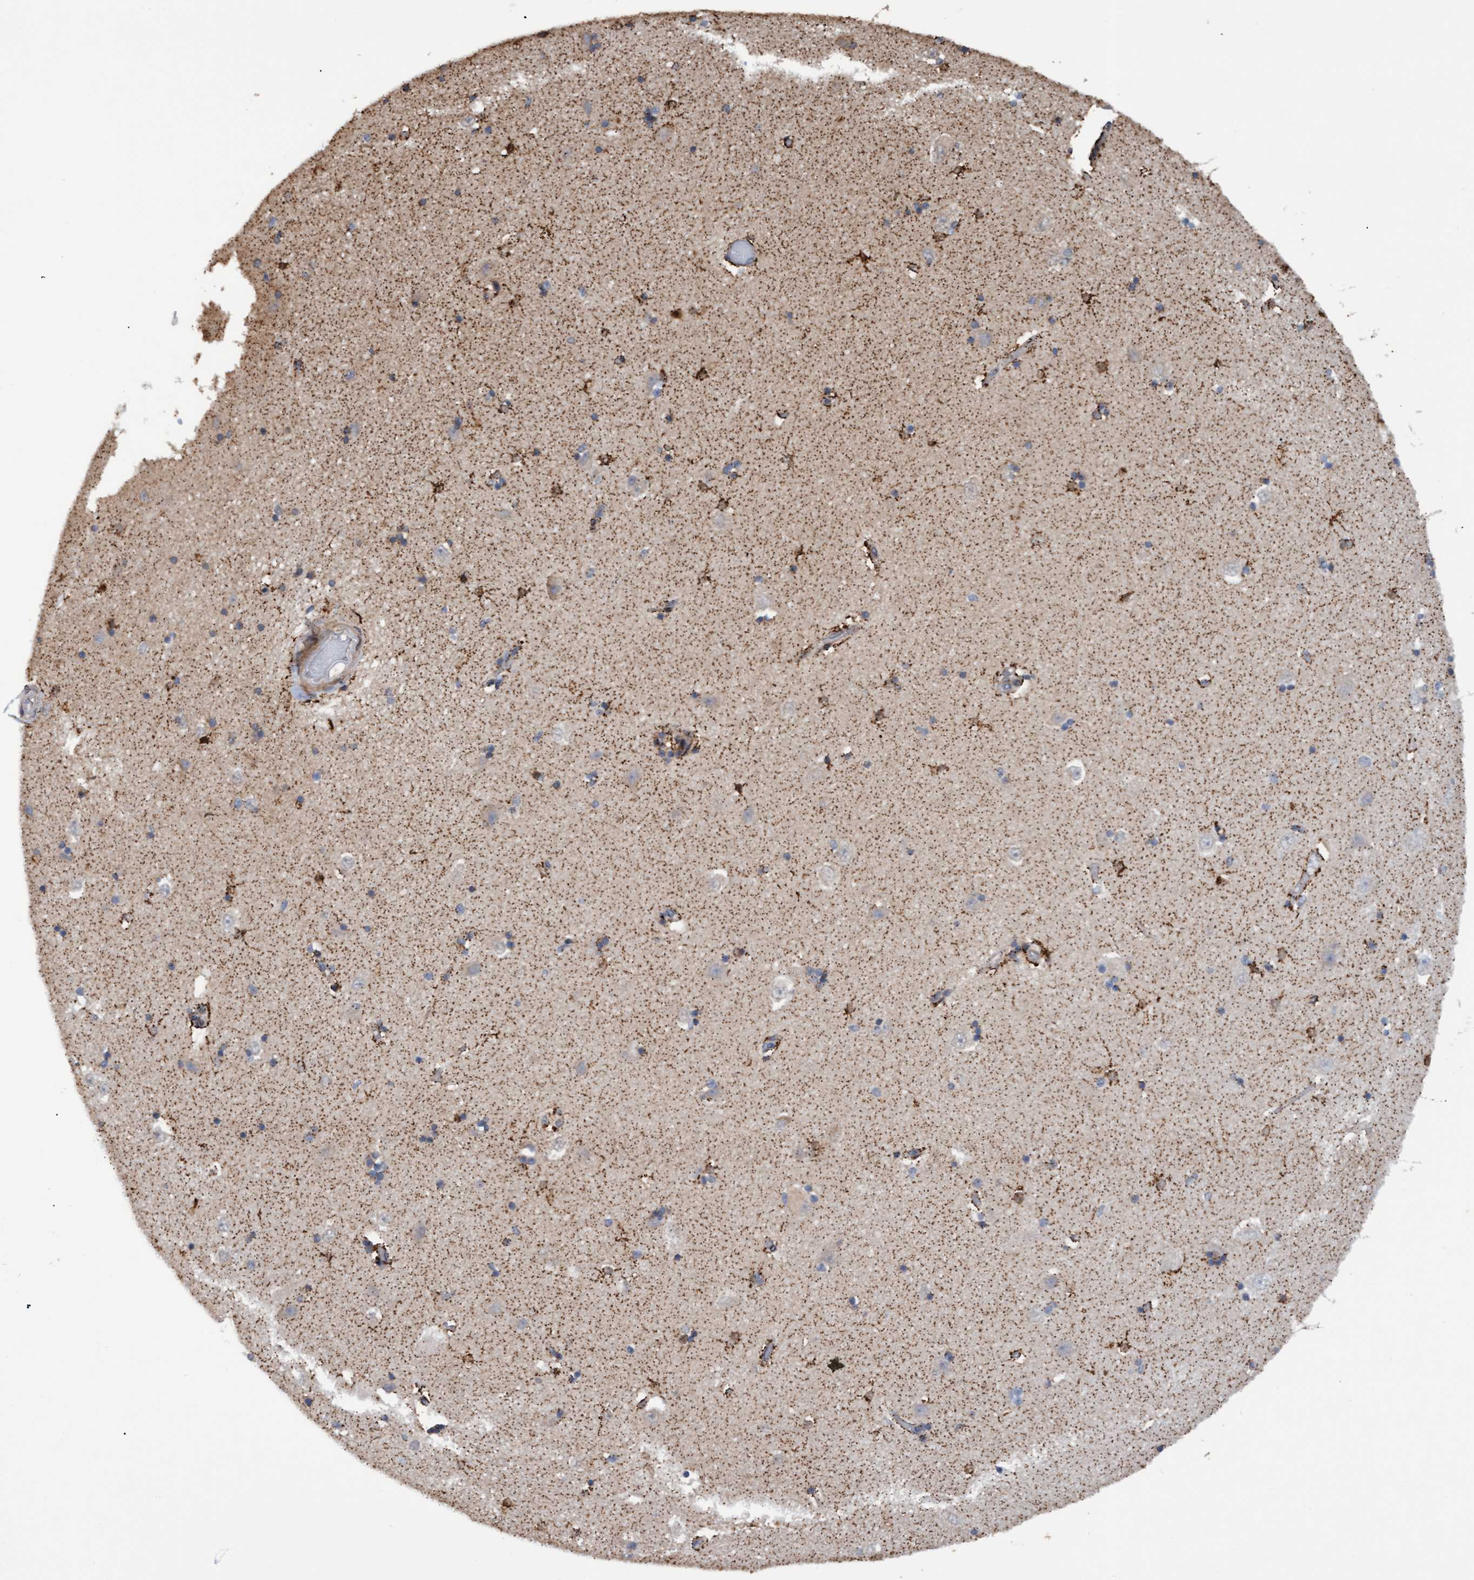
{"staining": {"intensity": "strong", "quantity": "<25%", "location": "cytoplasmic/membranous"}, "tissue": "hippocampus", "cell_type": "Glial cells", "image_type": "normal", "snomed": [{"axis": "morphology", "description": "Normal tissue, NOS"}, {"axis": "topography", "description": "Hippocampus"}], "caption": "Hippocampus stained with DAB (3,3'-diaminobenzidine) IHC exhibits medium levels of strong cytoplasmic/membranous expression in about <25% of glial cells.", "gene": "MGLL", "patient": {"sex": "male", "age": 45}}